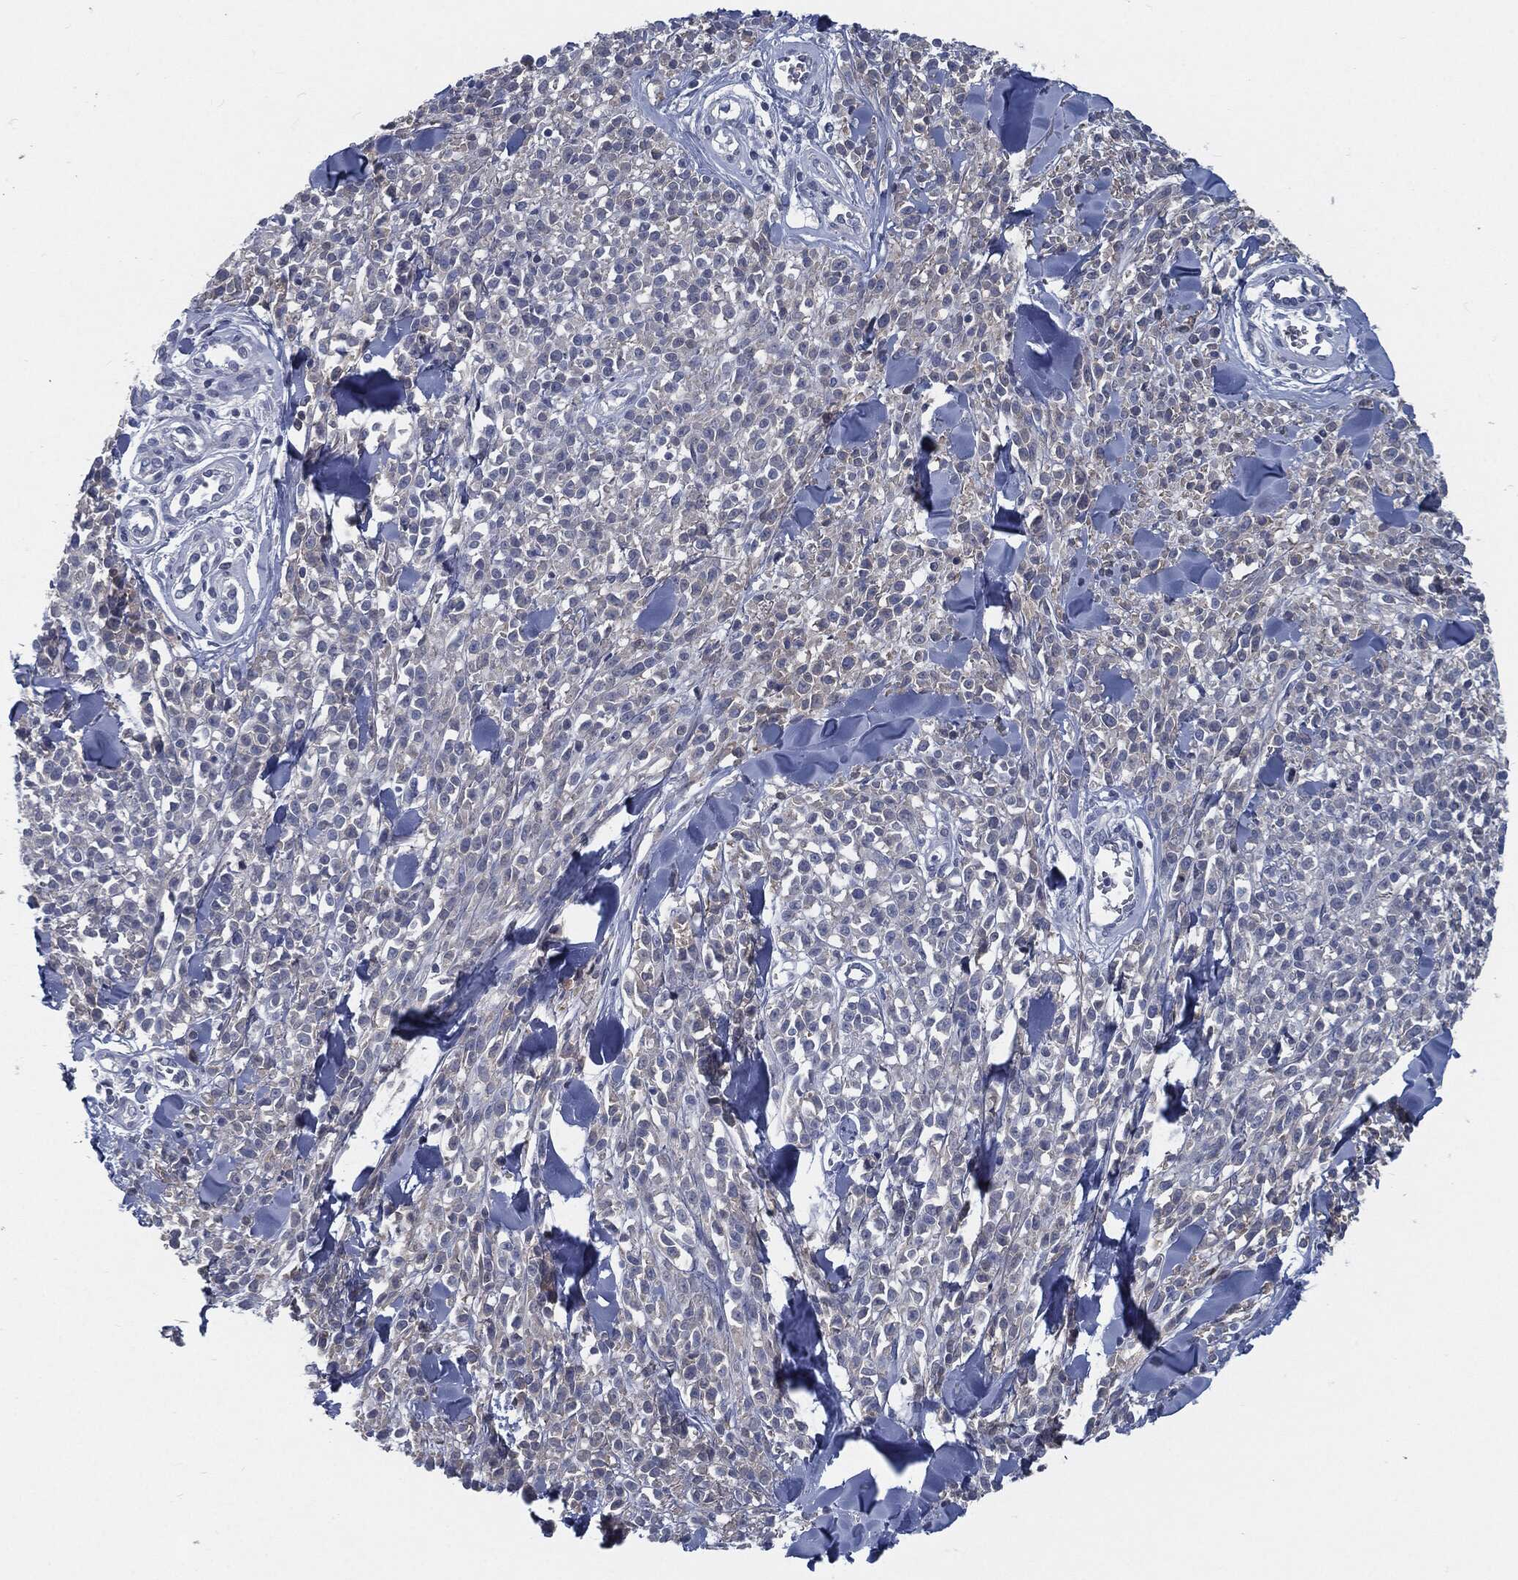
{"staining": {"intensity": "negative", "quantity": "none", "location": "none"}, "tissue": "melanoma", "cell_type": "Tumor cells", "image_type": "cancer", "snomed": [{"axis": "morphology", "description": "Malignant melanoma, NOS"}, {"axis": "topography", "description": "Skin"}, {"axis": "topography", "description": "Skin of trunk"}], "caption": "Immunohistochemical staining of human melanoma shows no significant staining in tumor cells.", "gene": "MST1", "patient": {"sex": "male", "age": 74}}